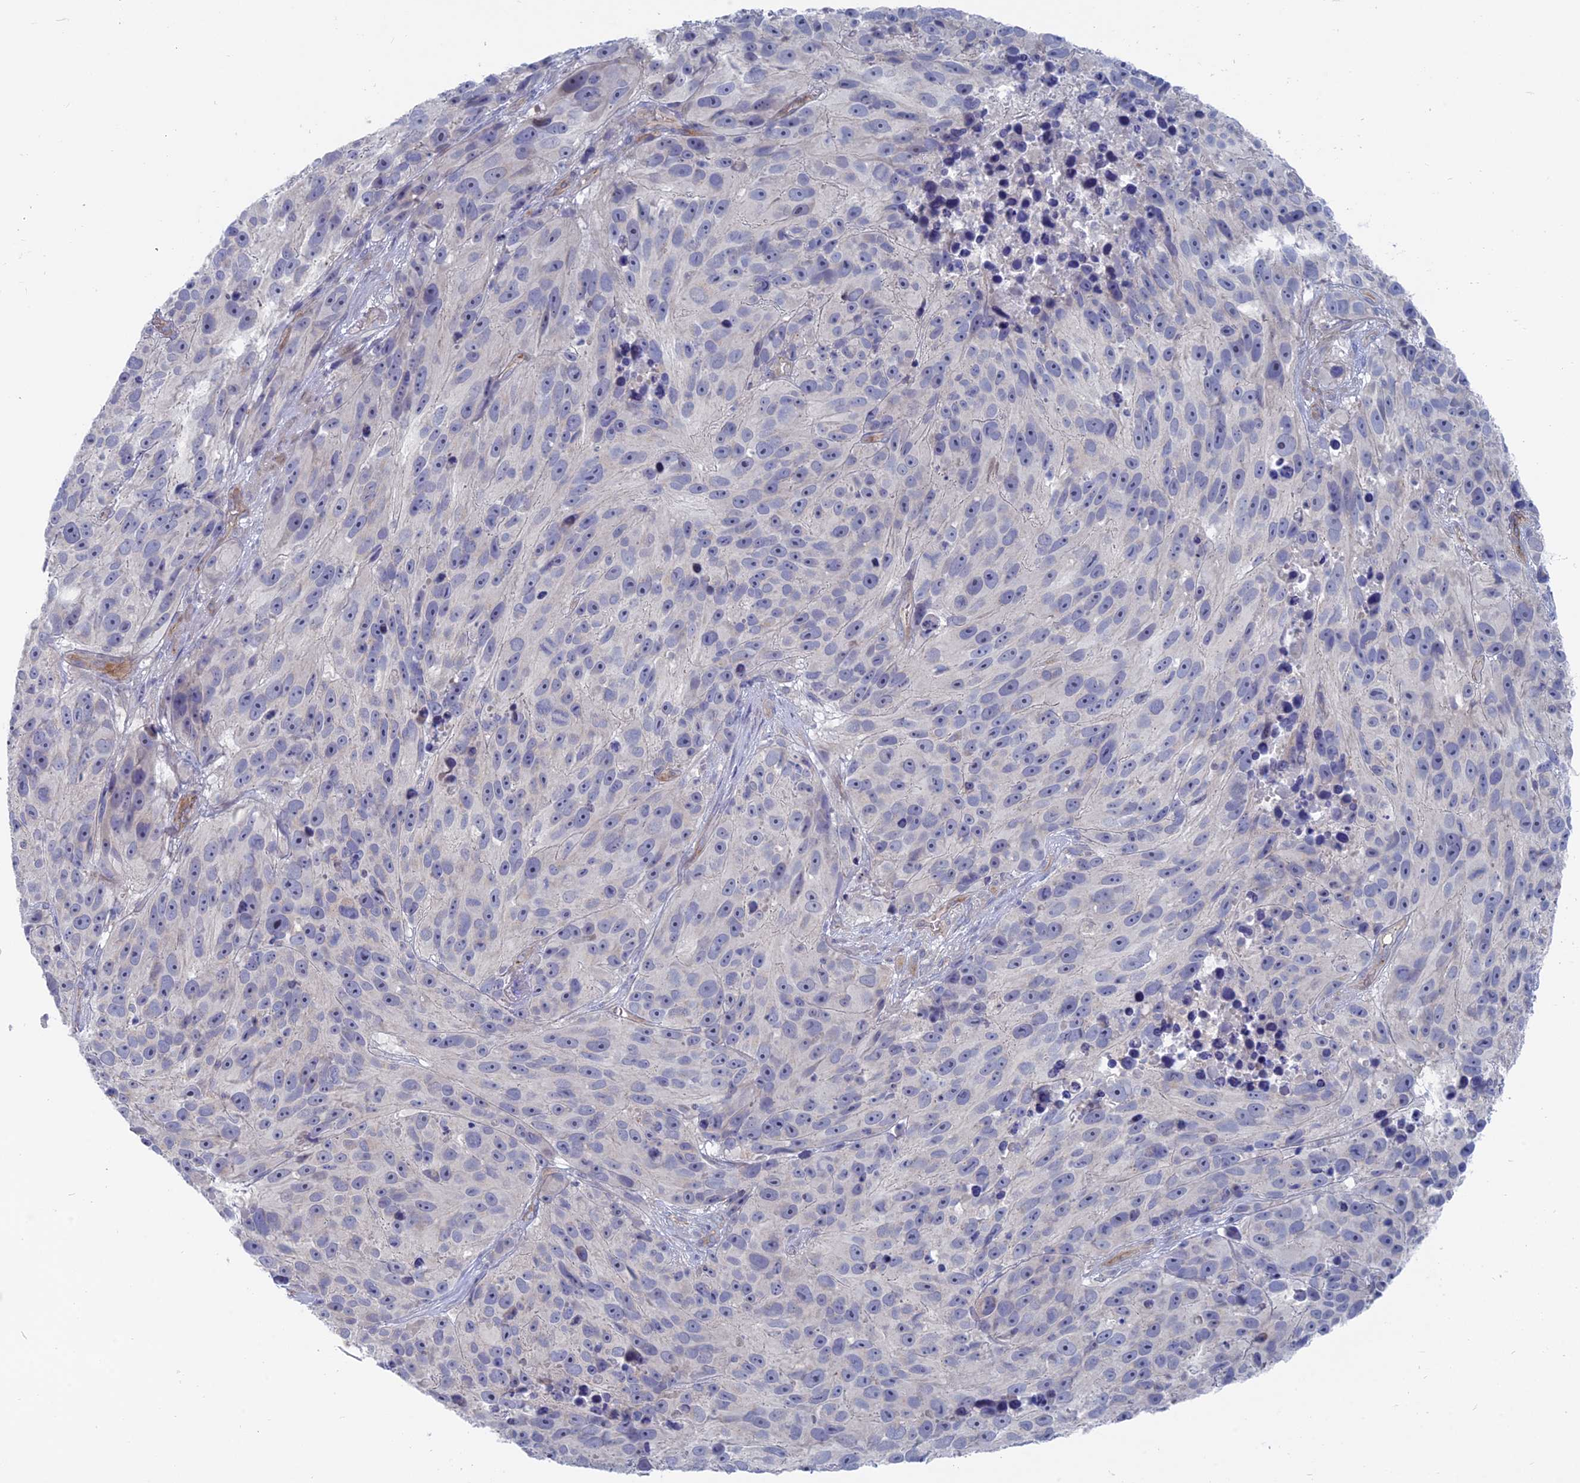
{"staining": {"intensity": "negative", "quantity": "none", "location": "none"}, "tissue": "melanoma", "cell_type": "Tumor cells", "image_type": "cancer", "snomed": [{"axis": "morphology", "description": "Malignant melanoma, NOS"}, {"axis": "topography", "description": "Skin"}], "caption": "Immunohistochemistry (IHC) image of human malignant melanoma stained for a protein (brown), which shows no positivity in tumor cells.", "gene": "TBC1D30", "patient": {"sex": "male", "age": 84}}